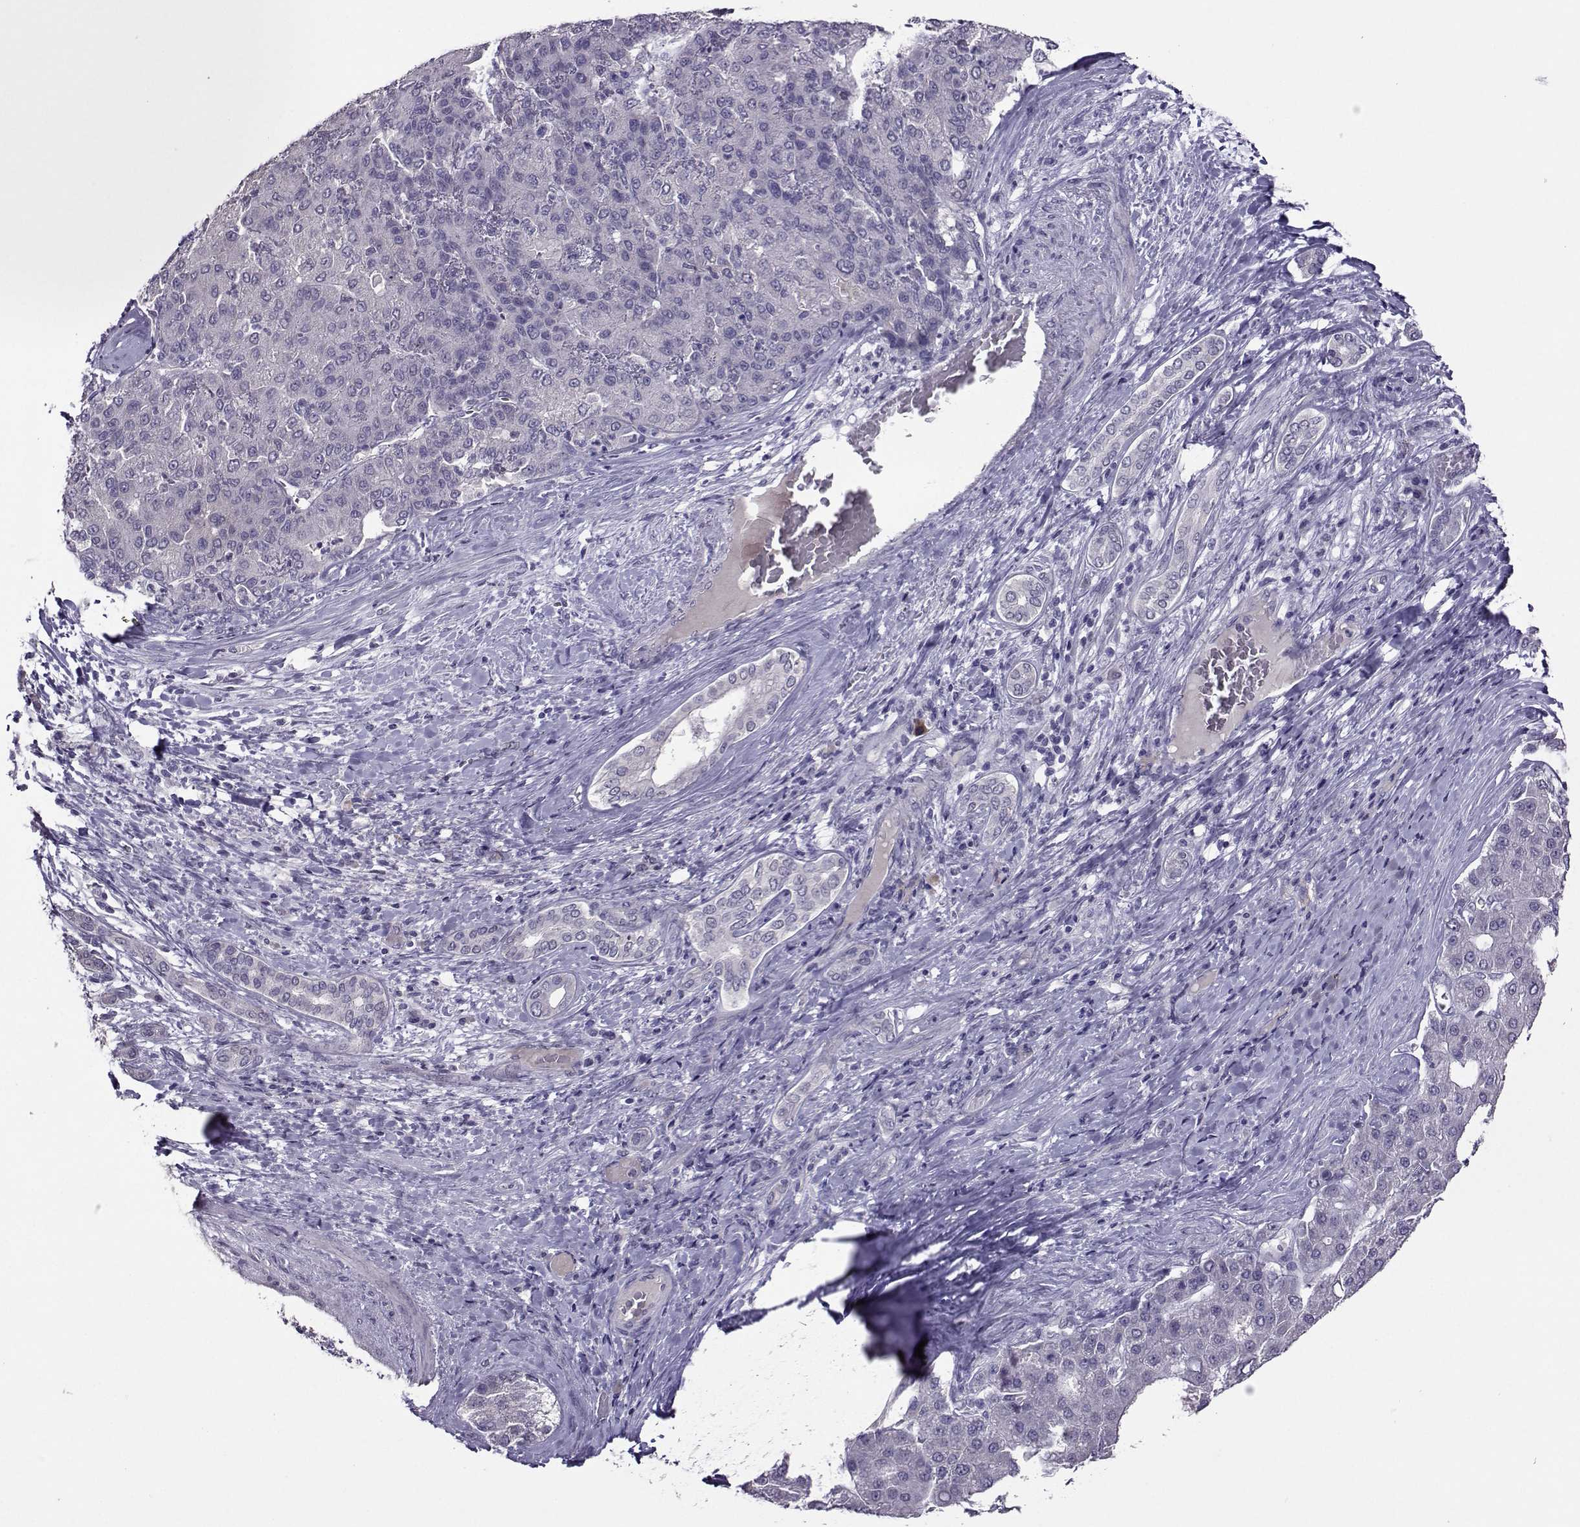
{"staining": {"intensity": "negative", "quantity": "none", "location": "none"}, "tissue": "liver cancer", "cell_type": "Tumor cells", "image_type": "cancer", "snomed": [{"axis": "morphology", "description": "Carcinoma, Hepatocellular, NOS"}, {"axis": "topography", "description": "Liver"}], "caption": "This is an immunohistochemistry (IHC) histopathology image of liver cancer (hepatocellular carcinoma). There is no expression in tumor cells.", "gene": "DDX20", "patient": {"sex": "male", "age": 65}}